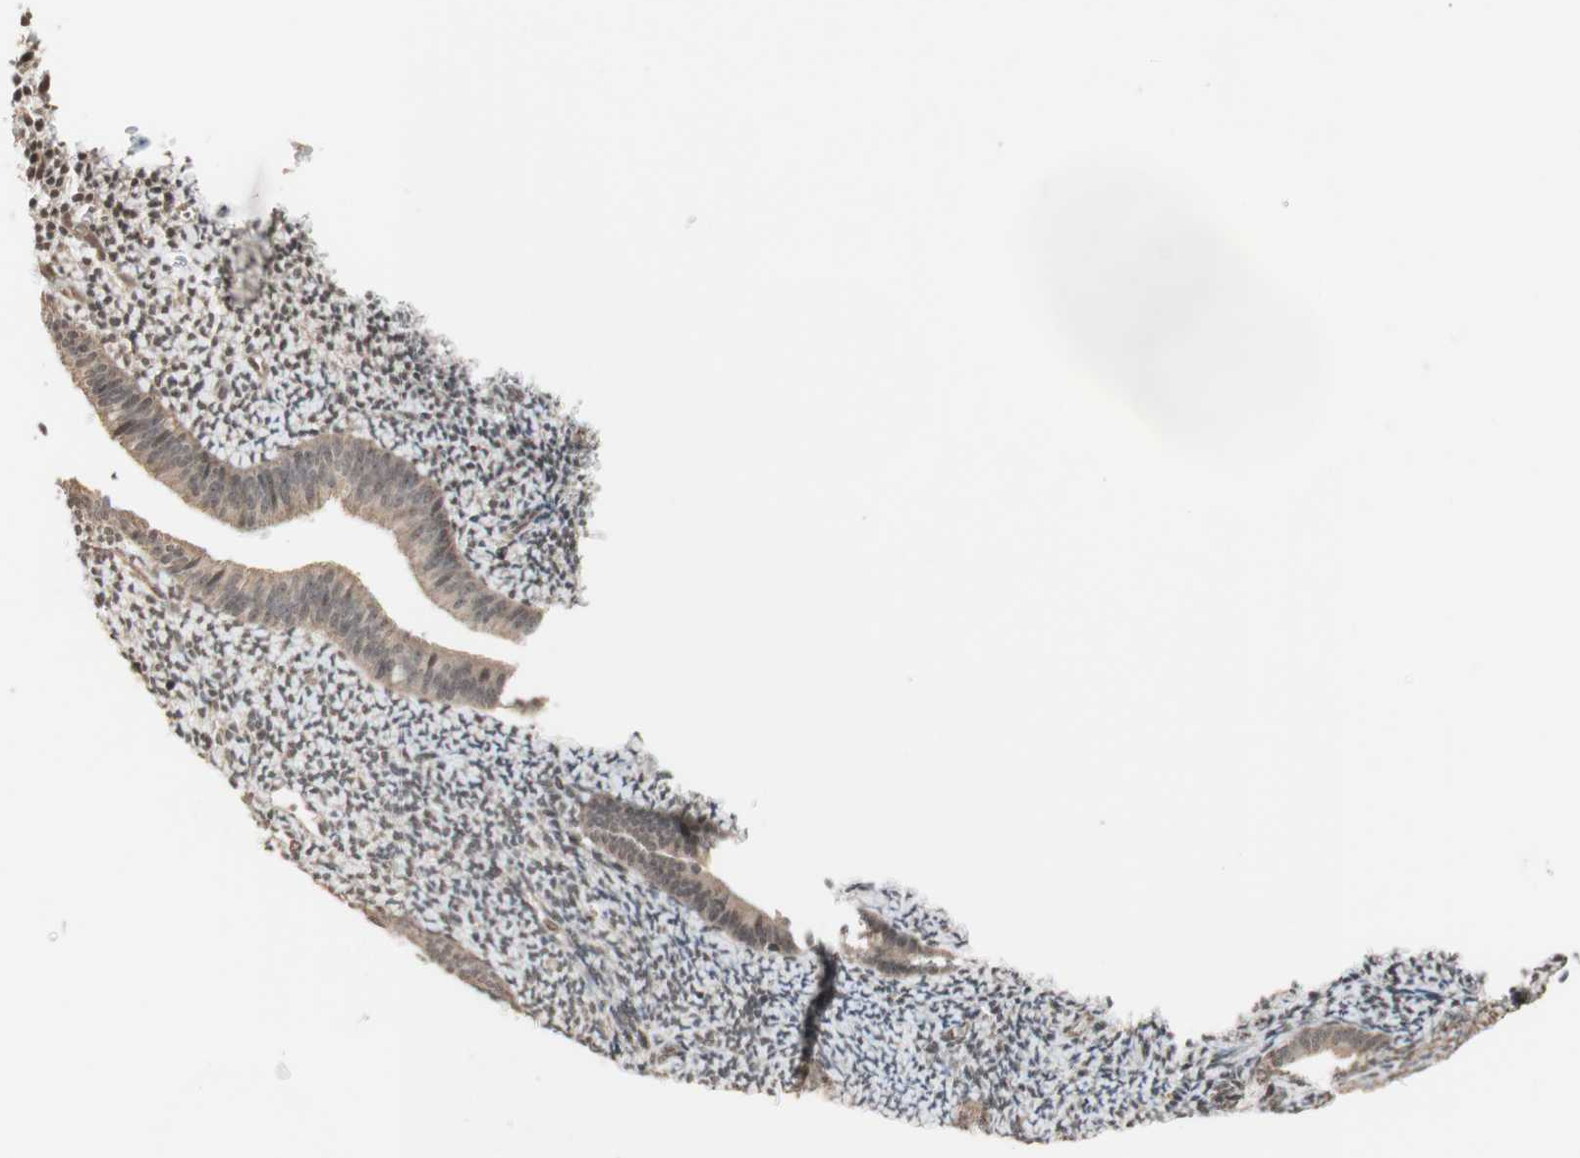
{"staining": {"intensity": "weak", "quantity": "25%-75%", "location": "nuclear"}, "tissue": "endometrium", "cell_type": "Cells in endometrial stroma", "image_type": "normal", "snomed": [{"axis": "morphology", "description": "Normal tissue, NOS"}, {"axis": "topography", "description": "Smooth muscle"}, {"axis": "topography", "description": "Endometrium"}], "caption": "IHC of unremarkable endometrium reveals low levels of weak nuclear positivity in approximately 25%-75% of cells in endometrial stroma.", "gene": "DRAP1", "patient": {"sex": "female", "age": 57}}